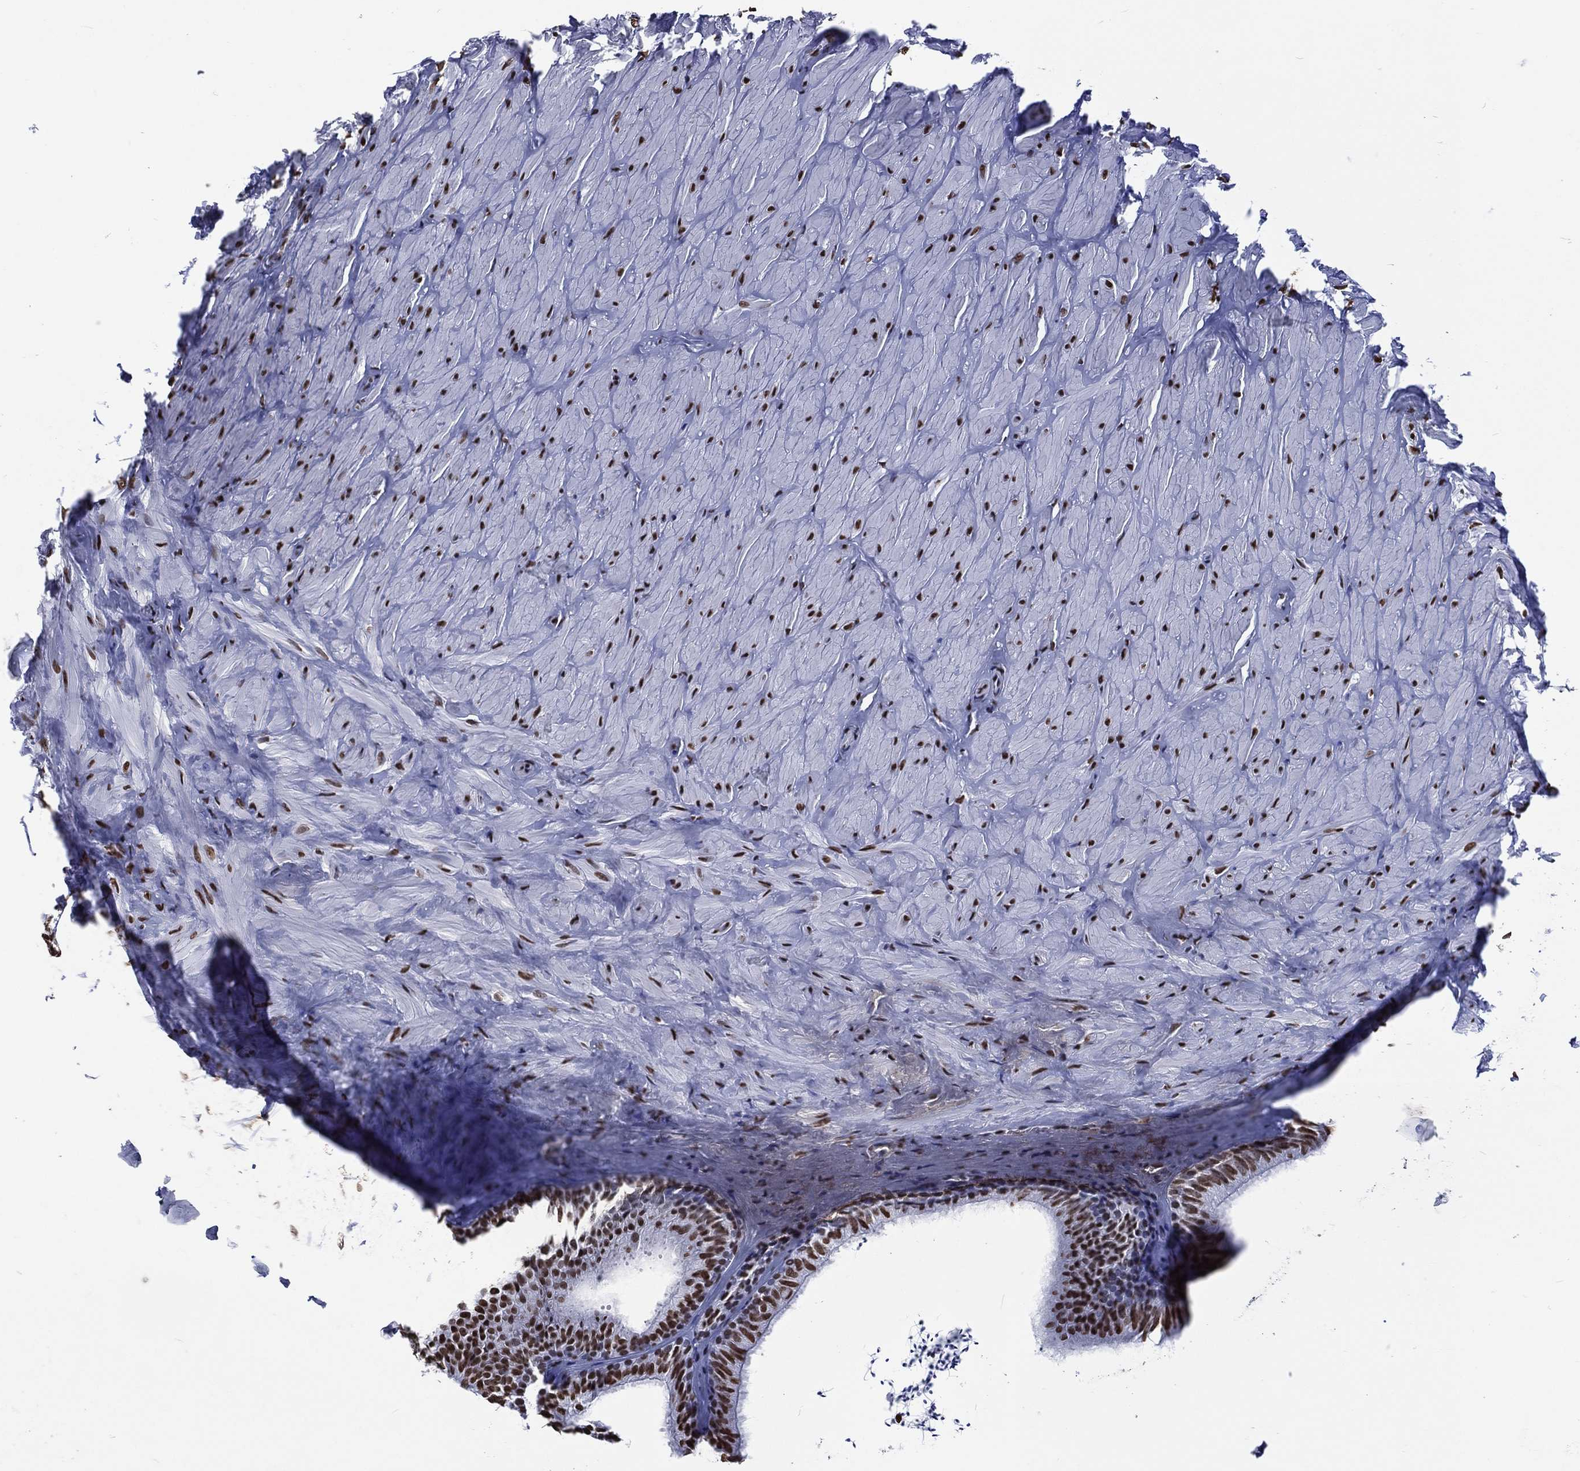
{"staining": {"intensity": "strong", "quantity": ">75%", "location": "nuclear"}, "tissue": "epididymis", "cell_type": "Glandular cells", "image_type": "normal", "snomed": [{"axis": "morphology", "description": "Normal tissue, NOS"}, {"axis": "topography", "description": "Epididymis"}], "caption": "Strong nuclear protein staining is identified in about >75% of glandular cells in epididymis. Nuclei are stained in blue.", "gene": "RETREG2", "patient": {"sex": "male", "age": 32}}